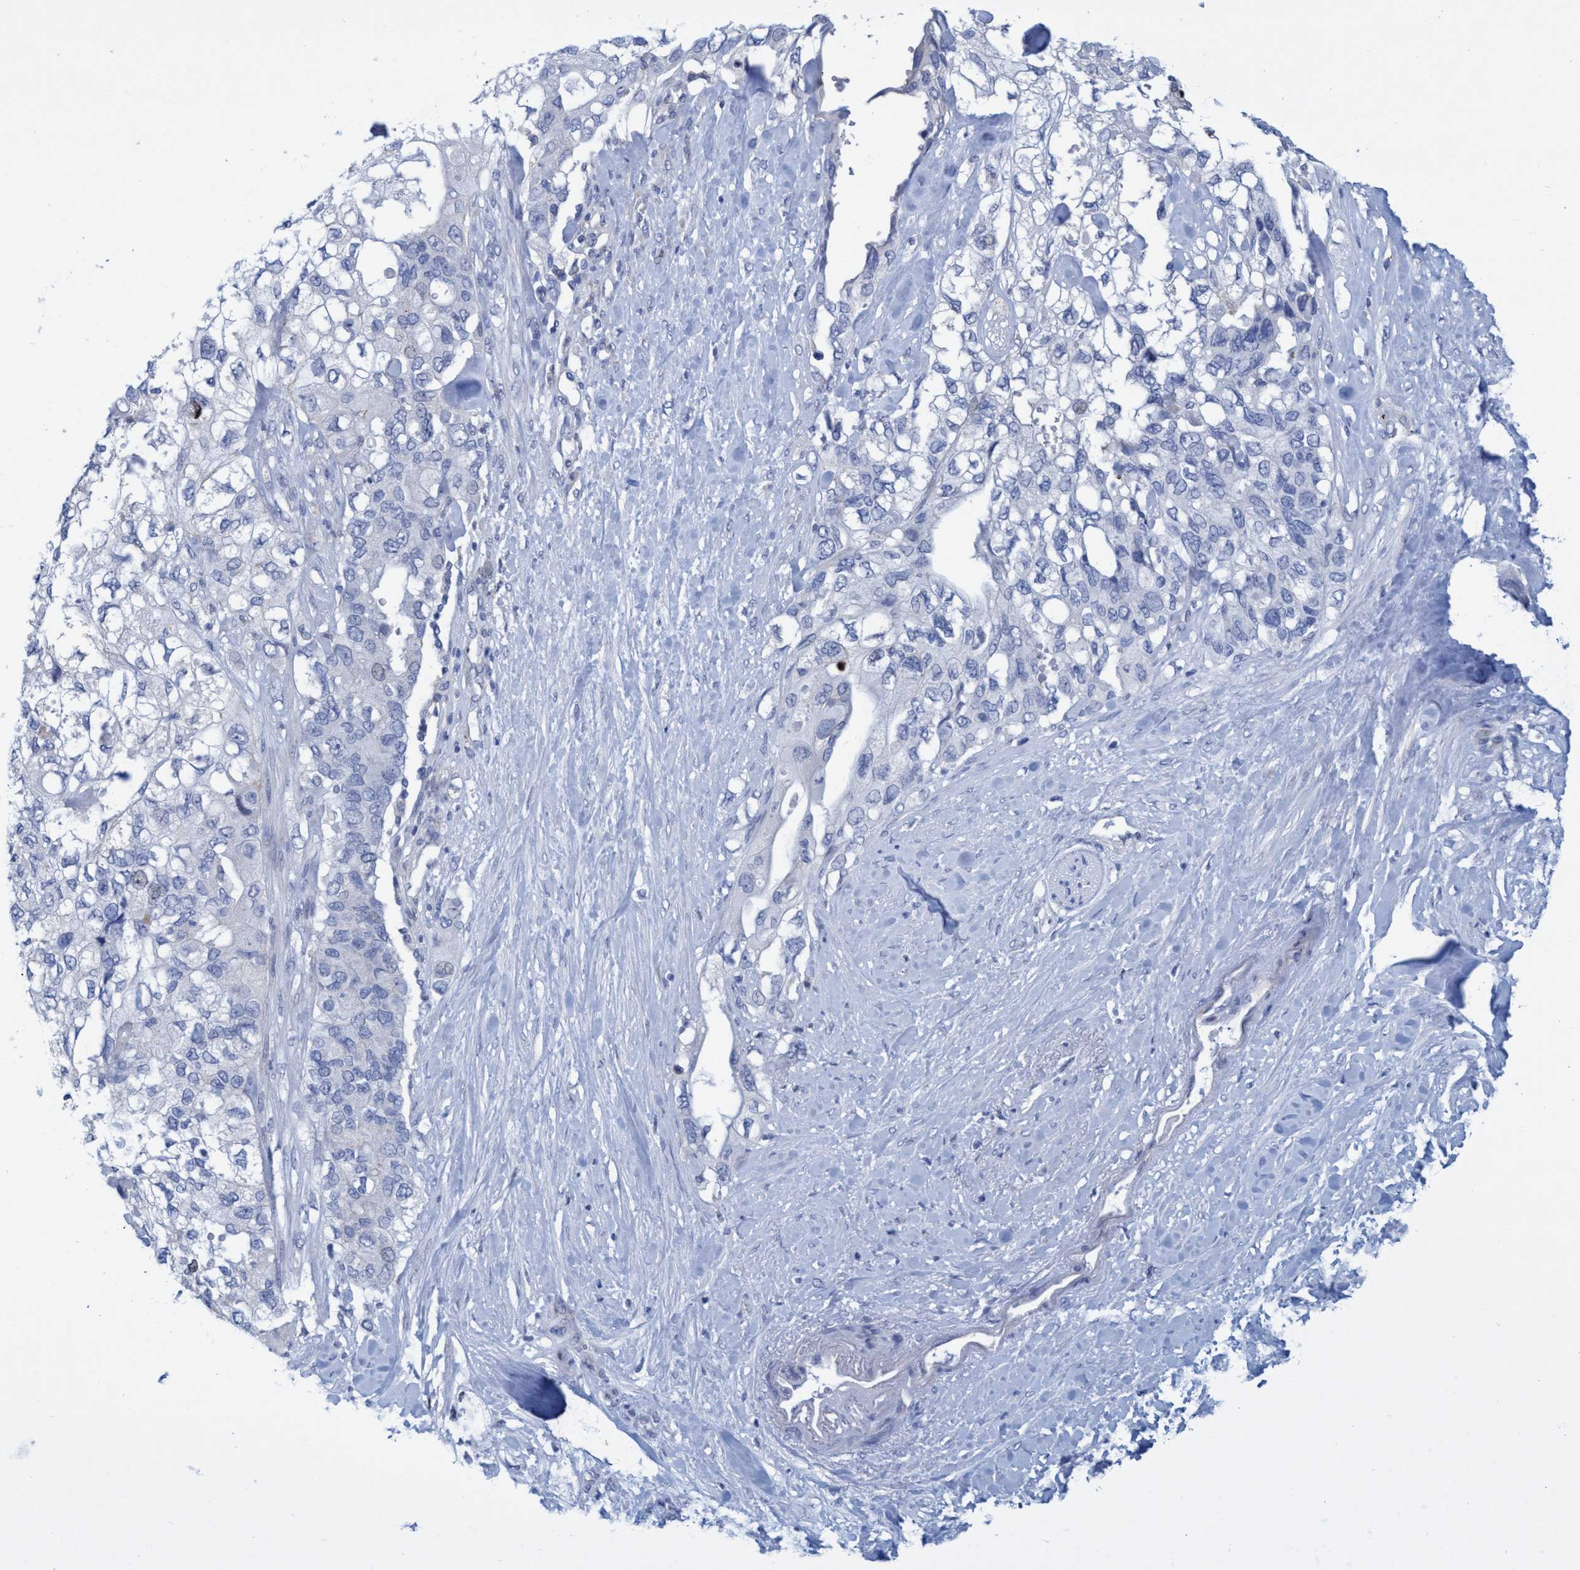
{"staining": {"intensity": "negative", "quantity": "none", "location": "none"}, "tissue": "pancreatic cancer", "cell_type": "Tumor cells", "image_type": "cancer", "snomed": [{"axis": "morphology", "description": "Adenocarcinoma, NOS"}, {"axis": "topography", "description": "Pancreas"}], "caption": "Image shows no protein positivity in tumor cells of pancreatic adenocarcinoma tissue.", "gene": "R3HCC1", "patient": {"sex": "female", "age": 56}}